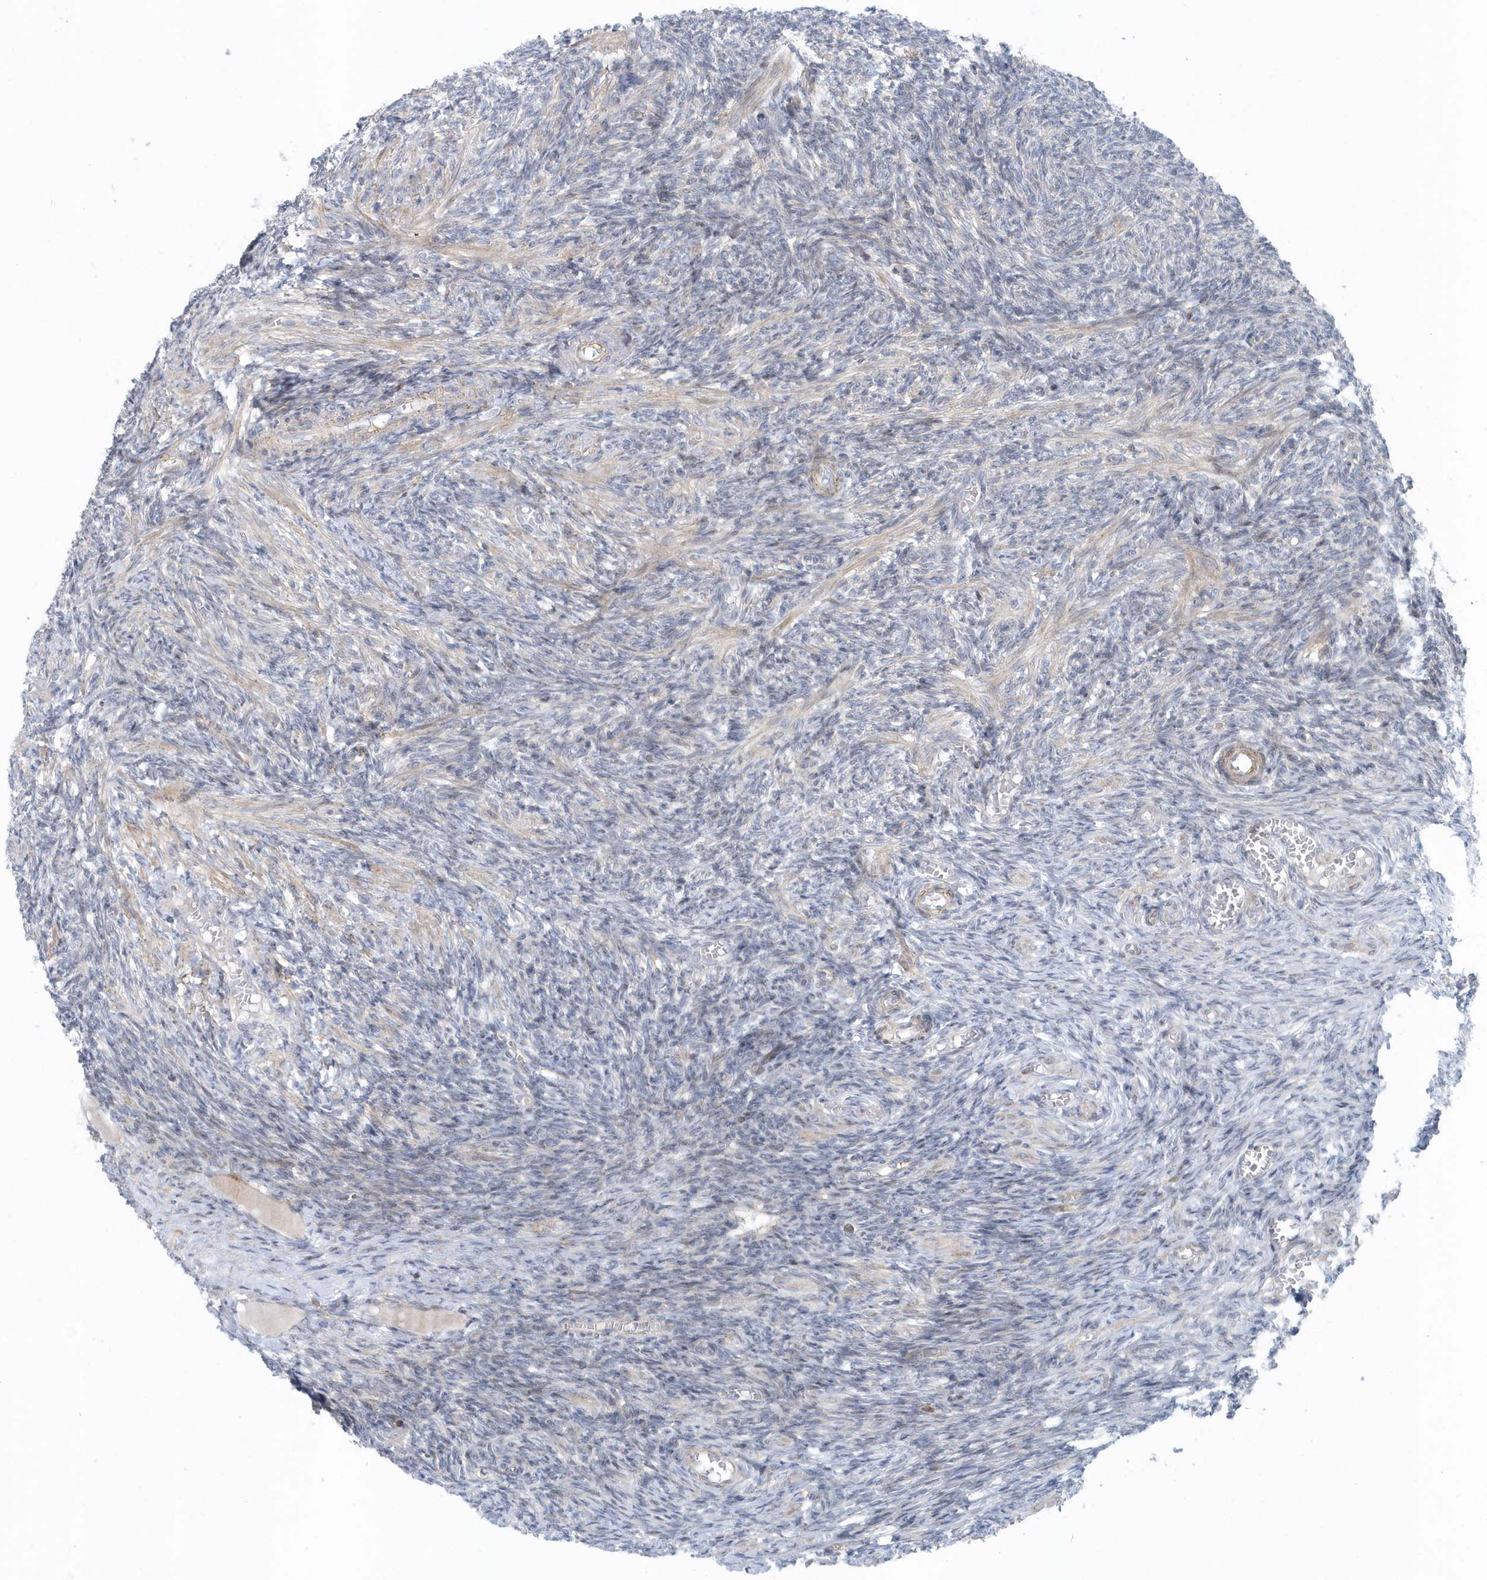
{"staining": {"intensity": "weak", "quantity": "25%-75%", "location": "cytoplasmic/membranous"}, "tissue": "ovary", "cell_type": "Ovarian stroma cells", "image_type": "normal", "snomed": [{"axis": "morphology", "description": "Normal tissue, NOS"}, {"axis": "topography", "description": "Ovary"}], "caption": "Protein expression analysis of benign human ovary reveals weak cytoplasmic/membranous positivity in about 25%-75% of ovarian stroma cells.", "gene": "CACNB2", "patient": {"sex": "female", "age": 27}}